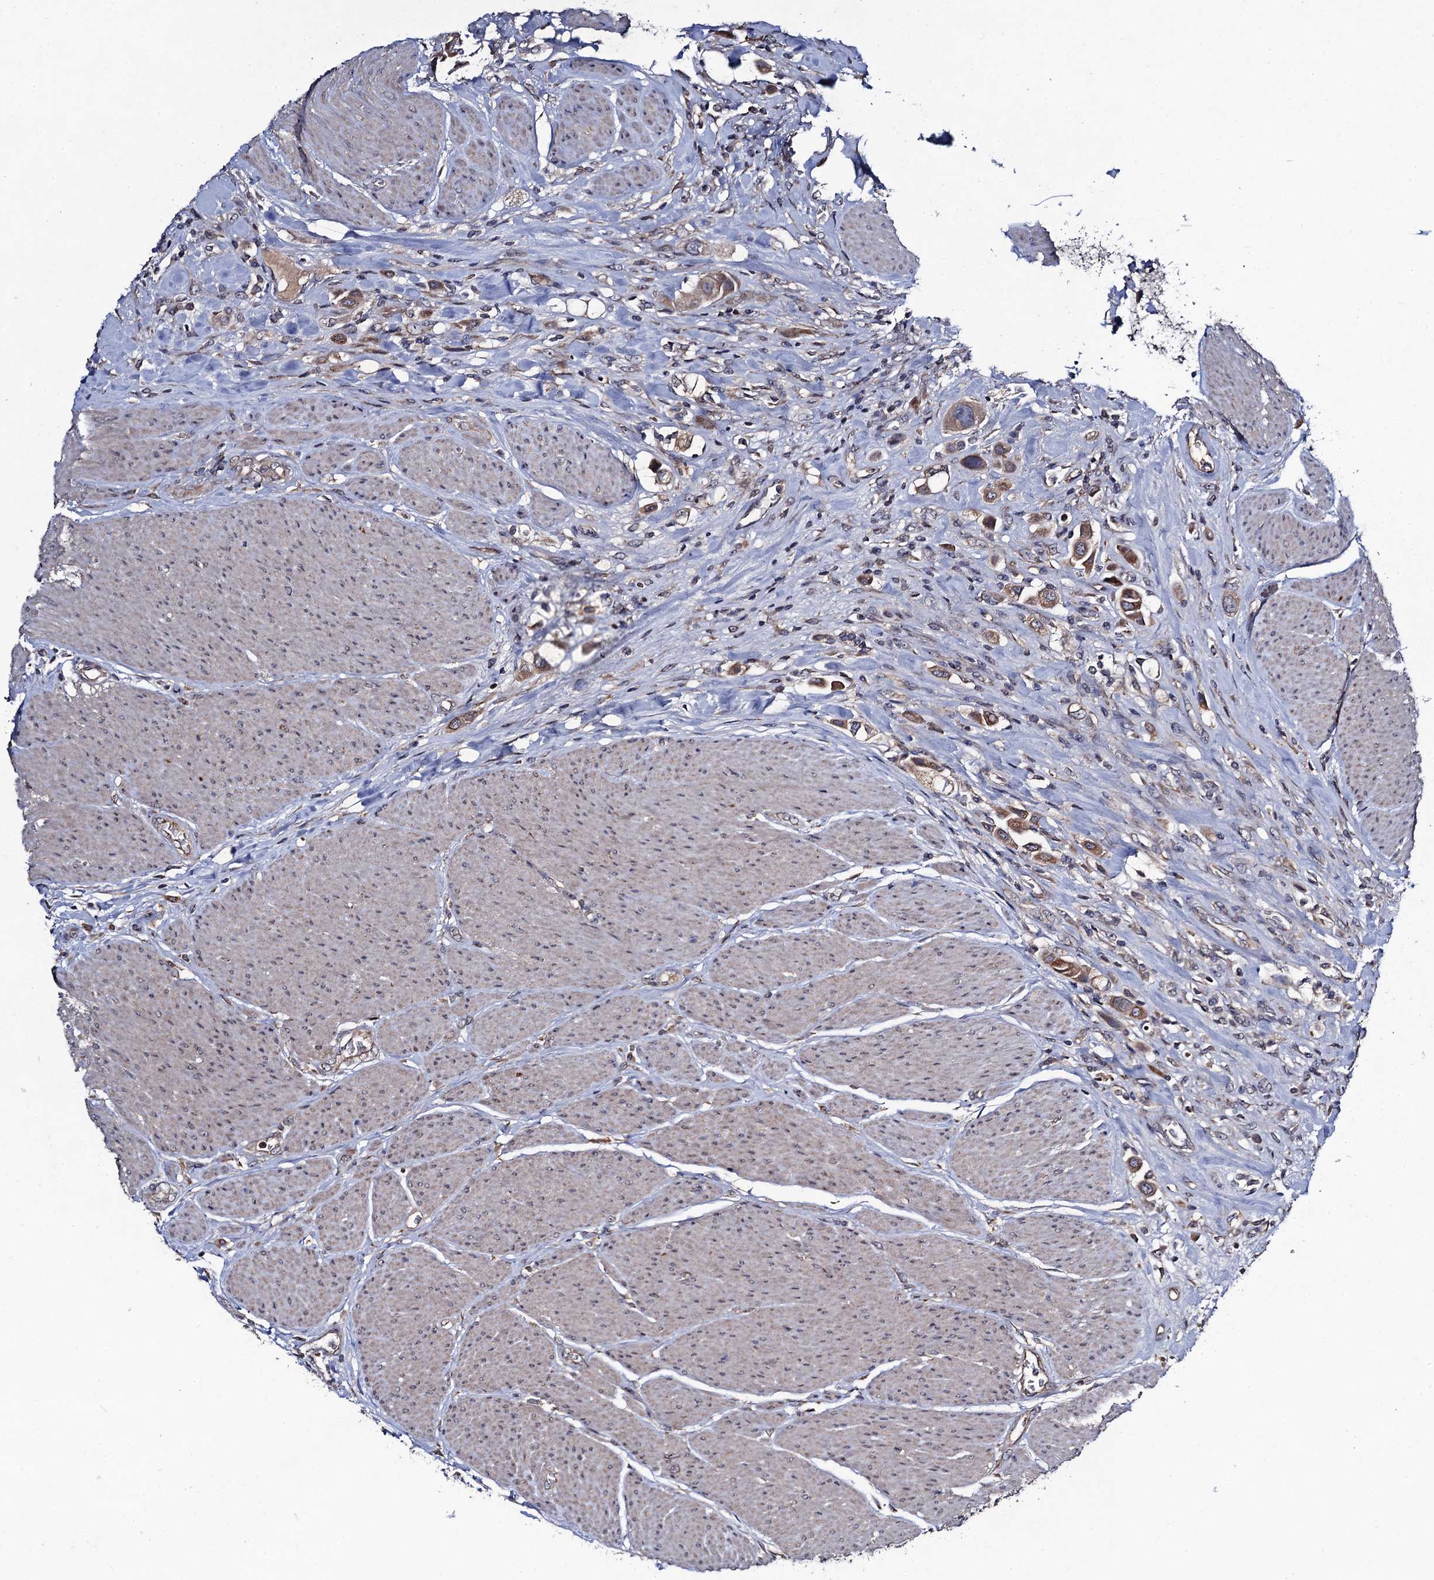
{"staining": {"intensity": "moderate", "quantity": ">75%", "location": "cytoplasmic/membranous"}, "tissue": "urothelial cancer", "cell_type": "Tumor cells", "image_type": "cancer", "snomed": [{"axis": "morphology", "description": "Urothelial carcinoma, High grade"}, {"axis": "topography", "description": "Urinary bladder"}], "caption": "The immunohistochemical stain shows moderate cytoplasmic/membranous expression in tumor cells of urothelial cancer tissue.", "gene": "VPS37D", "patient": {"sex": "male", "age": 50}}